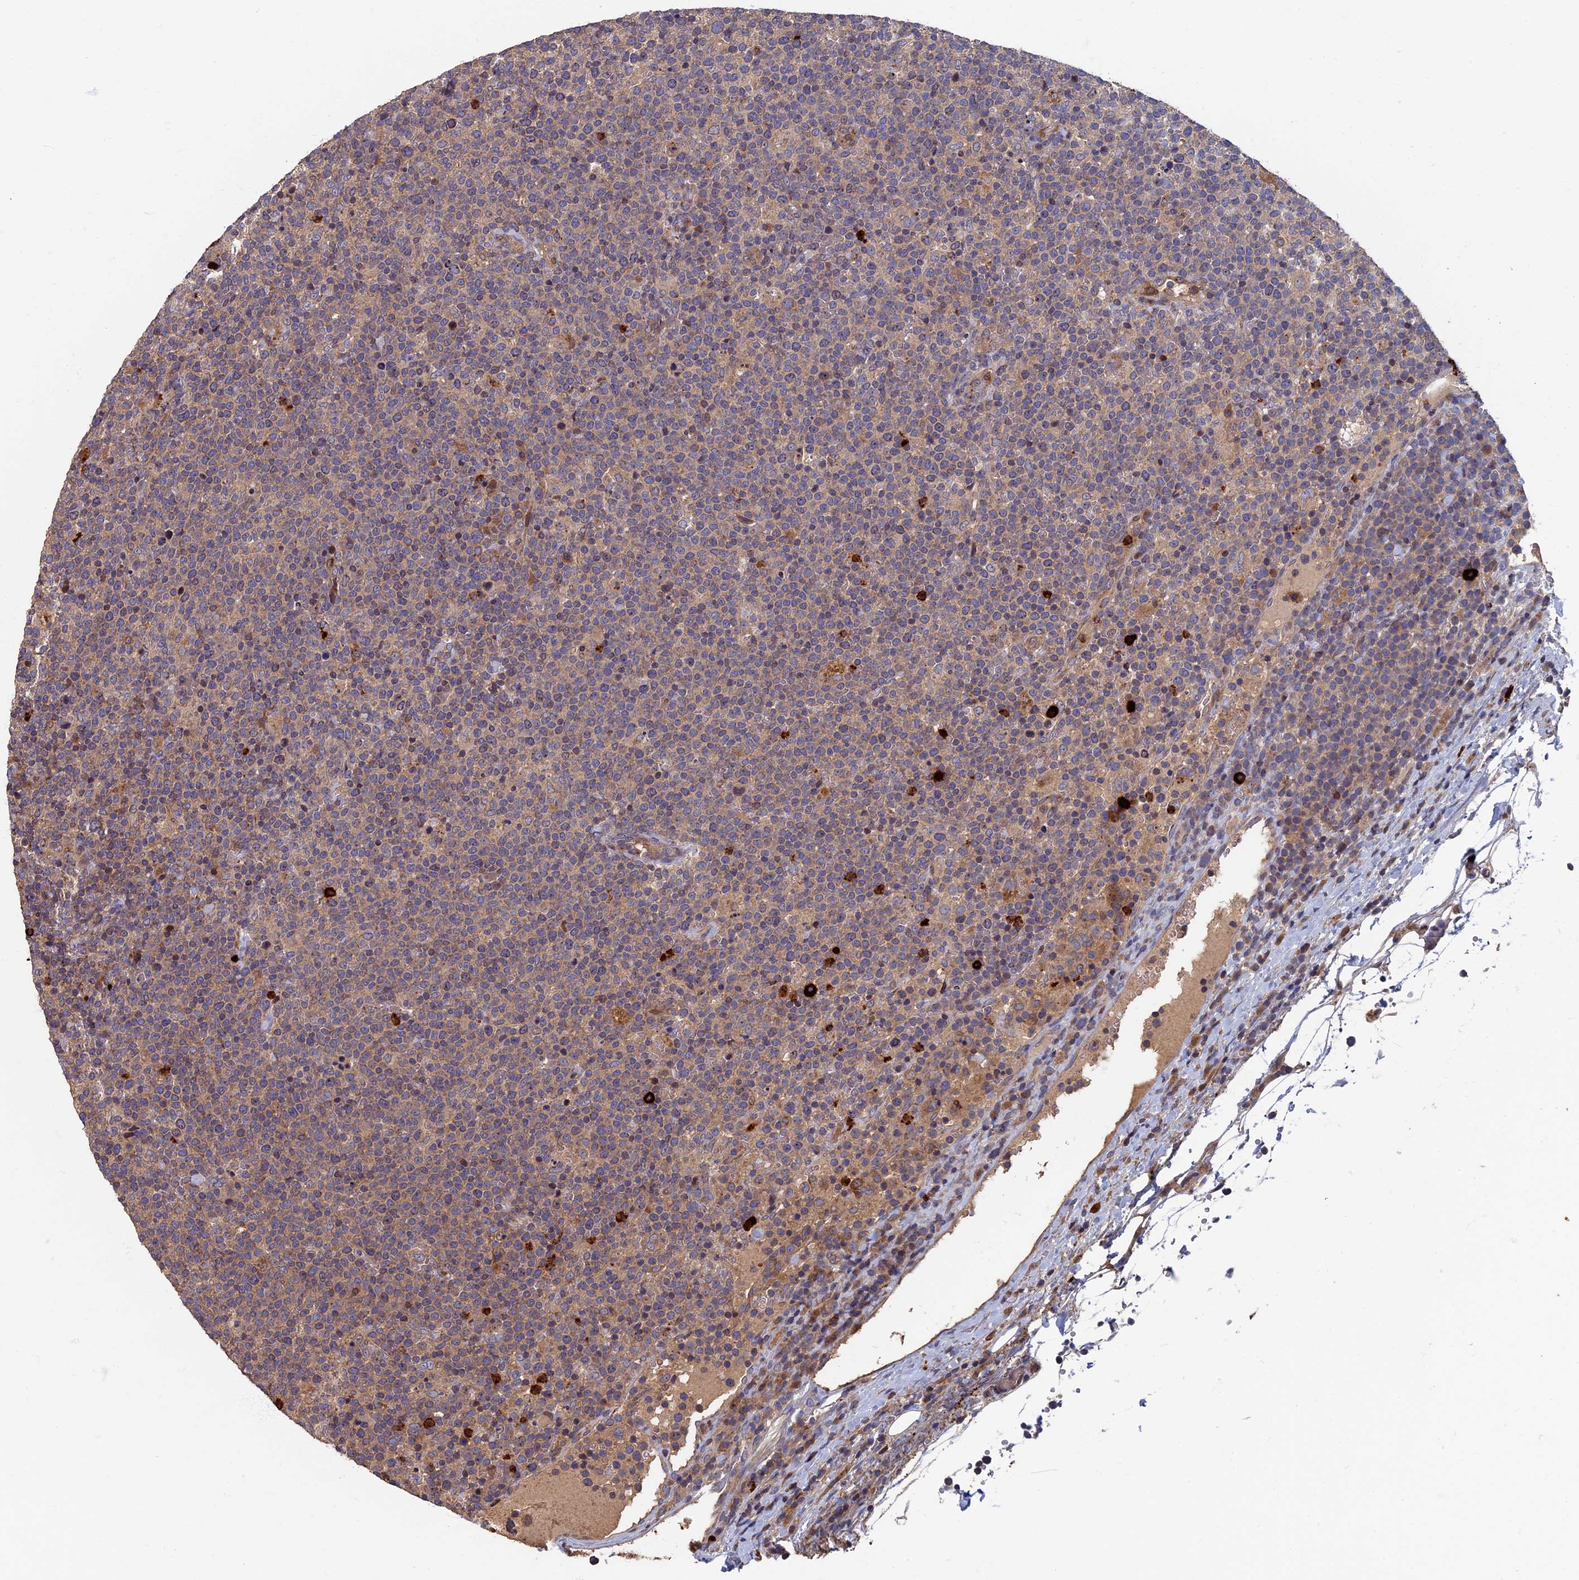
{"staining": {"intensity": "weak", "quantity": "25%-75%", "location": "cytoplasmic/membranous"}, "tissue": "lymphoma", "cell_type": "Tumor cells", "image_type": "cancer", "snomed": [{"axis": "morphology", "description": "Malignant lymphoma, non-Hodgkin's type, High grade"}, {"axis": "topography", "description": "Lymph node"}], "caption": "Lymphoma was stained to show a protein in brown. There is low levels of weak cytoplasmic/membranous expression in about 25%-75% of tumor cells.", "gene": "TNK2", "patient": {"sex": "male", "age": 61}}